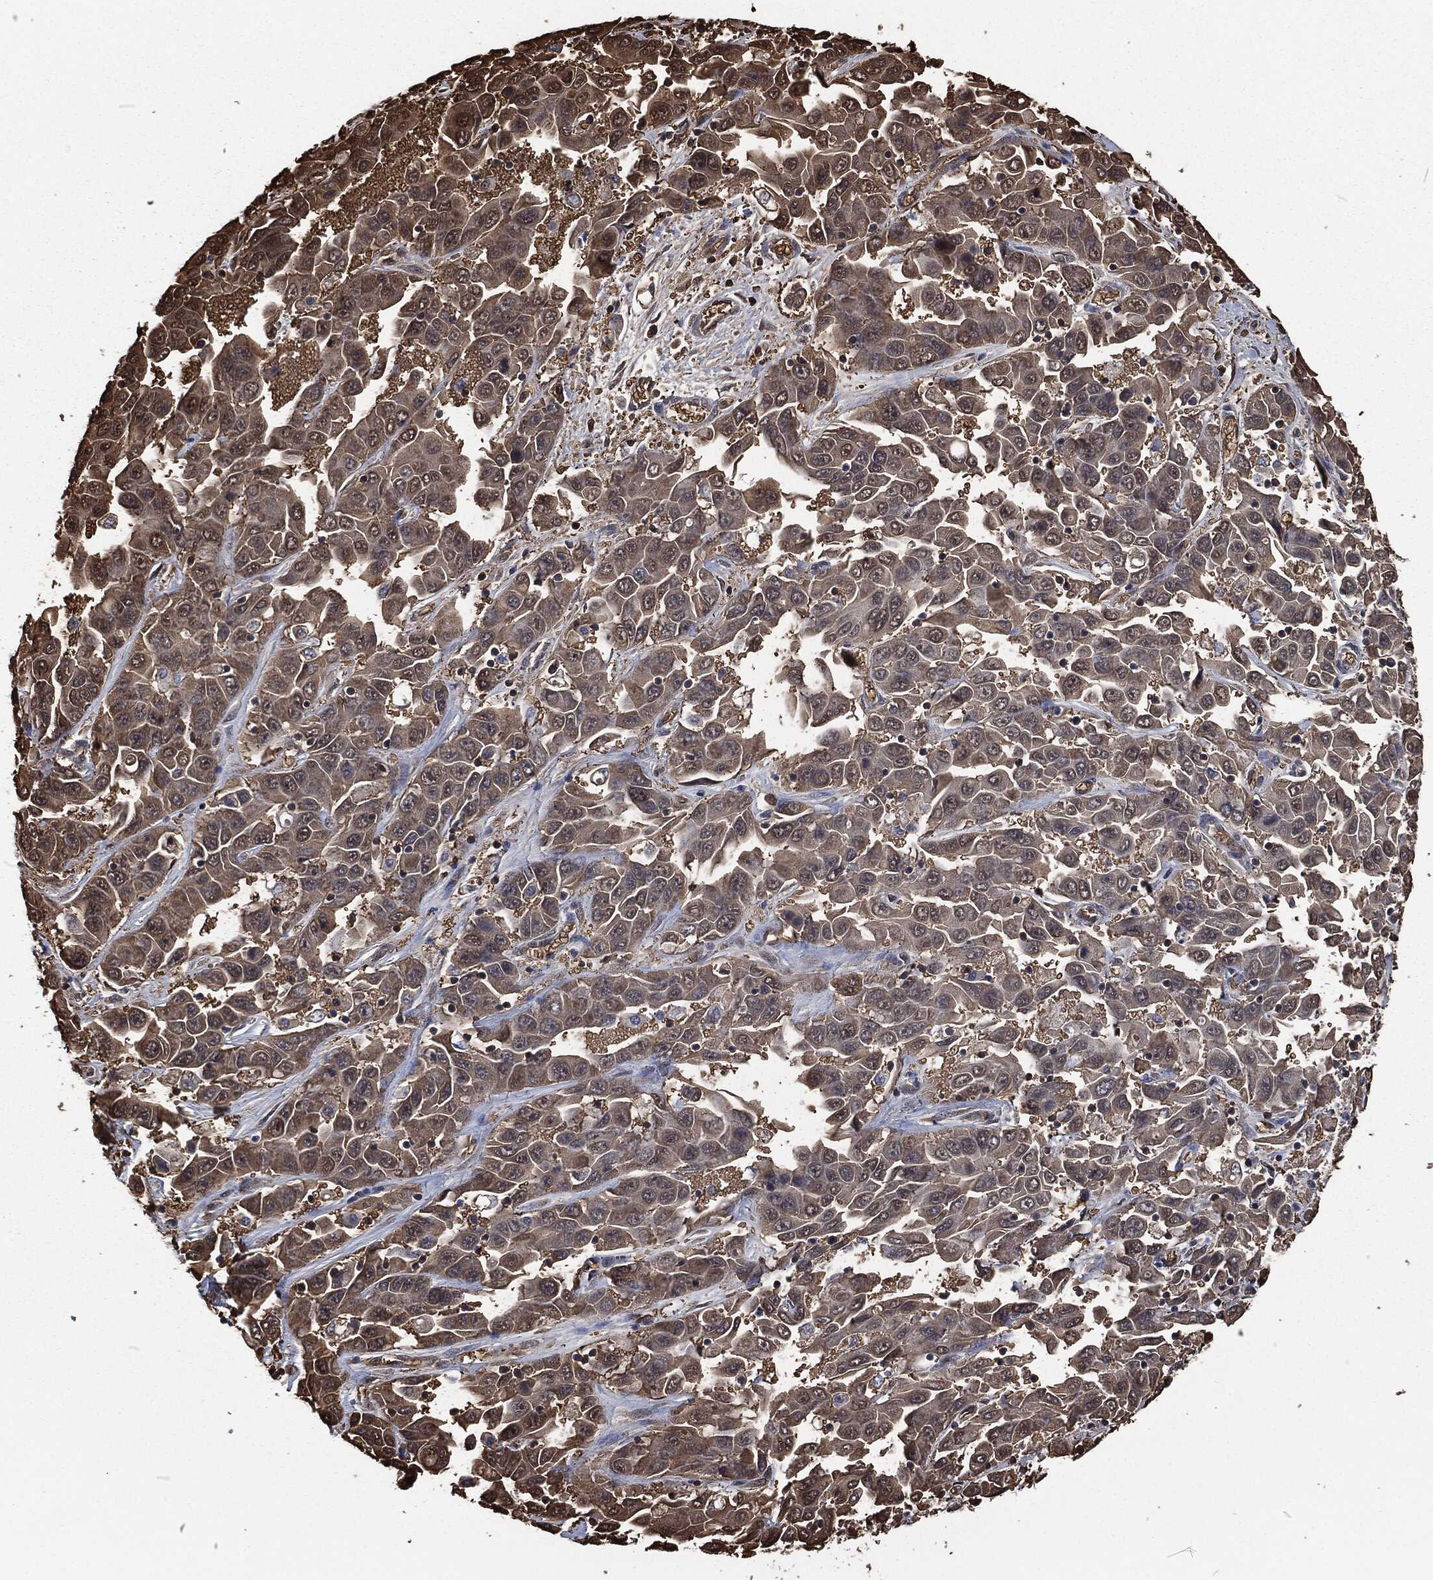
{"staining": {"intensity": "moderate", "quantity": "<25%", "location": "cytoplasmic/membranous"}, "tissue": "liver cancer", "cell_type": "Tumor cells", "image_type": "cancer", "snomed": [{"axis": "morphology", "description": "Cholangiocarcinoma"}, {"axis": "topography", "description": "Liver"}], "caption": "This is an image of immunohistochemistry (IHC) staining of liver cholangiocarcinoma, which shows moderate staining in the cytoplasmic/membranous of tumor cells.", "gene": "PRDX4", "patient": {"sex": "female", "age": 52}}